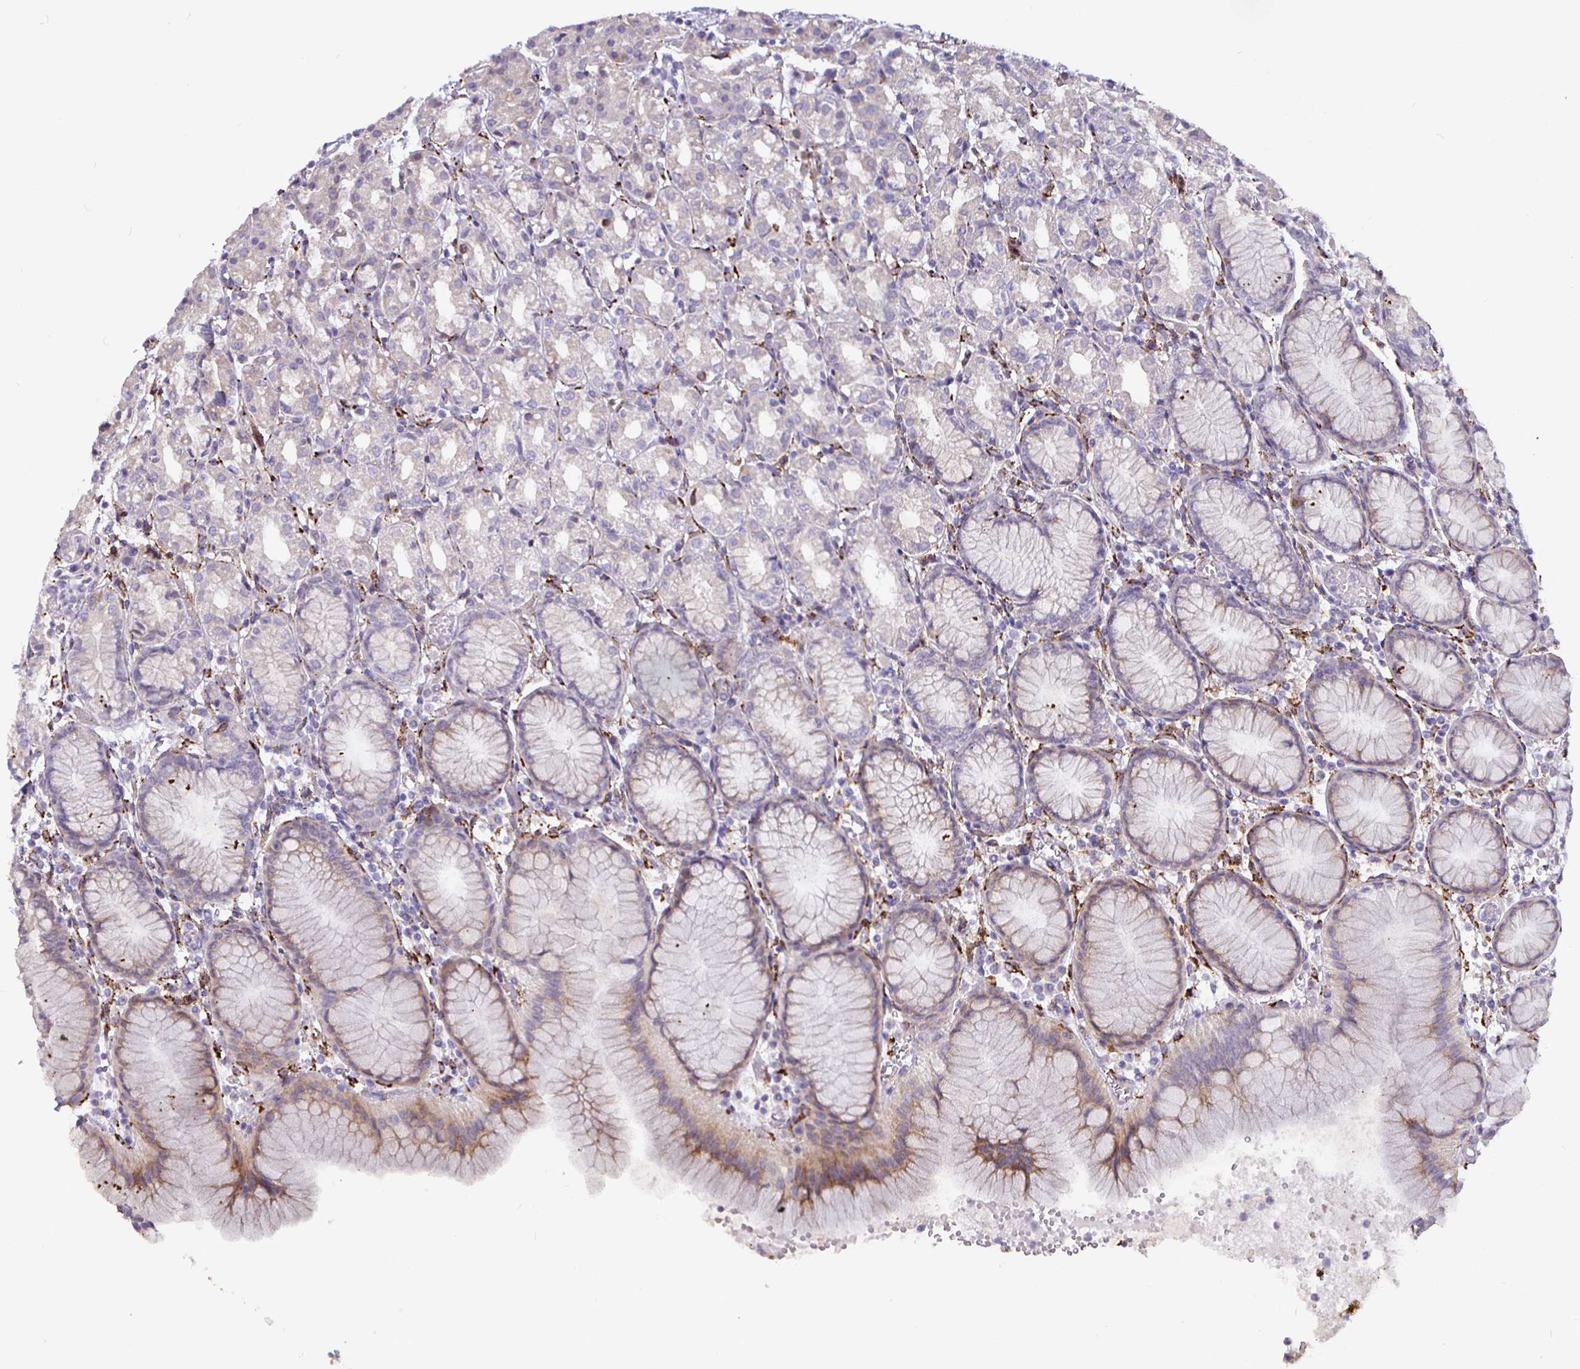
{"staining": {"intensity": "moderate", "quantity": "<25%", "location": "cytoplasmic/membranous"}, "tissue": "stomach", "cell_type": "Glandular cells", "image_type": "normal", "snomed": [{"axis": "morphology", "description": "Normal tissue, NOS"}, {"axis": "topography", "description": "Stomach"}], "caption": "Protein expression analysis of normal stomach displays moderate cytoplasmic/membranous positivity in about <25% of glandular cells.", "gene": "P4HA2", "patient": {"sex": "female", "age": 57}}